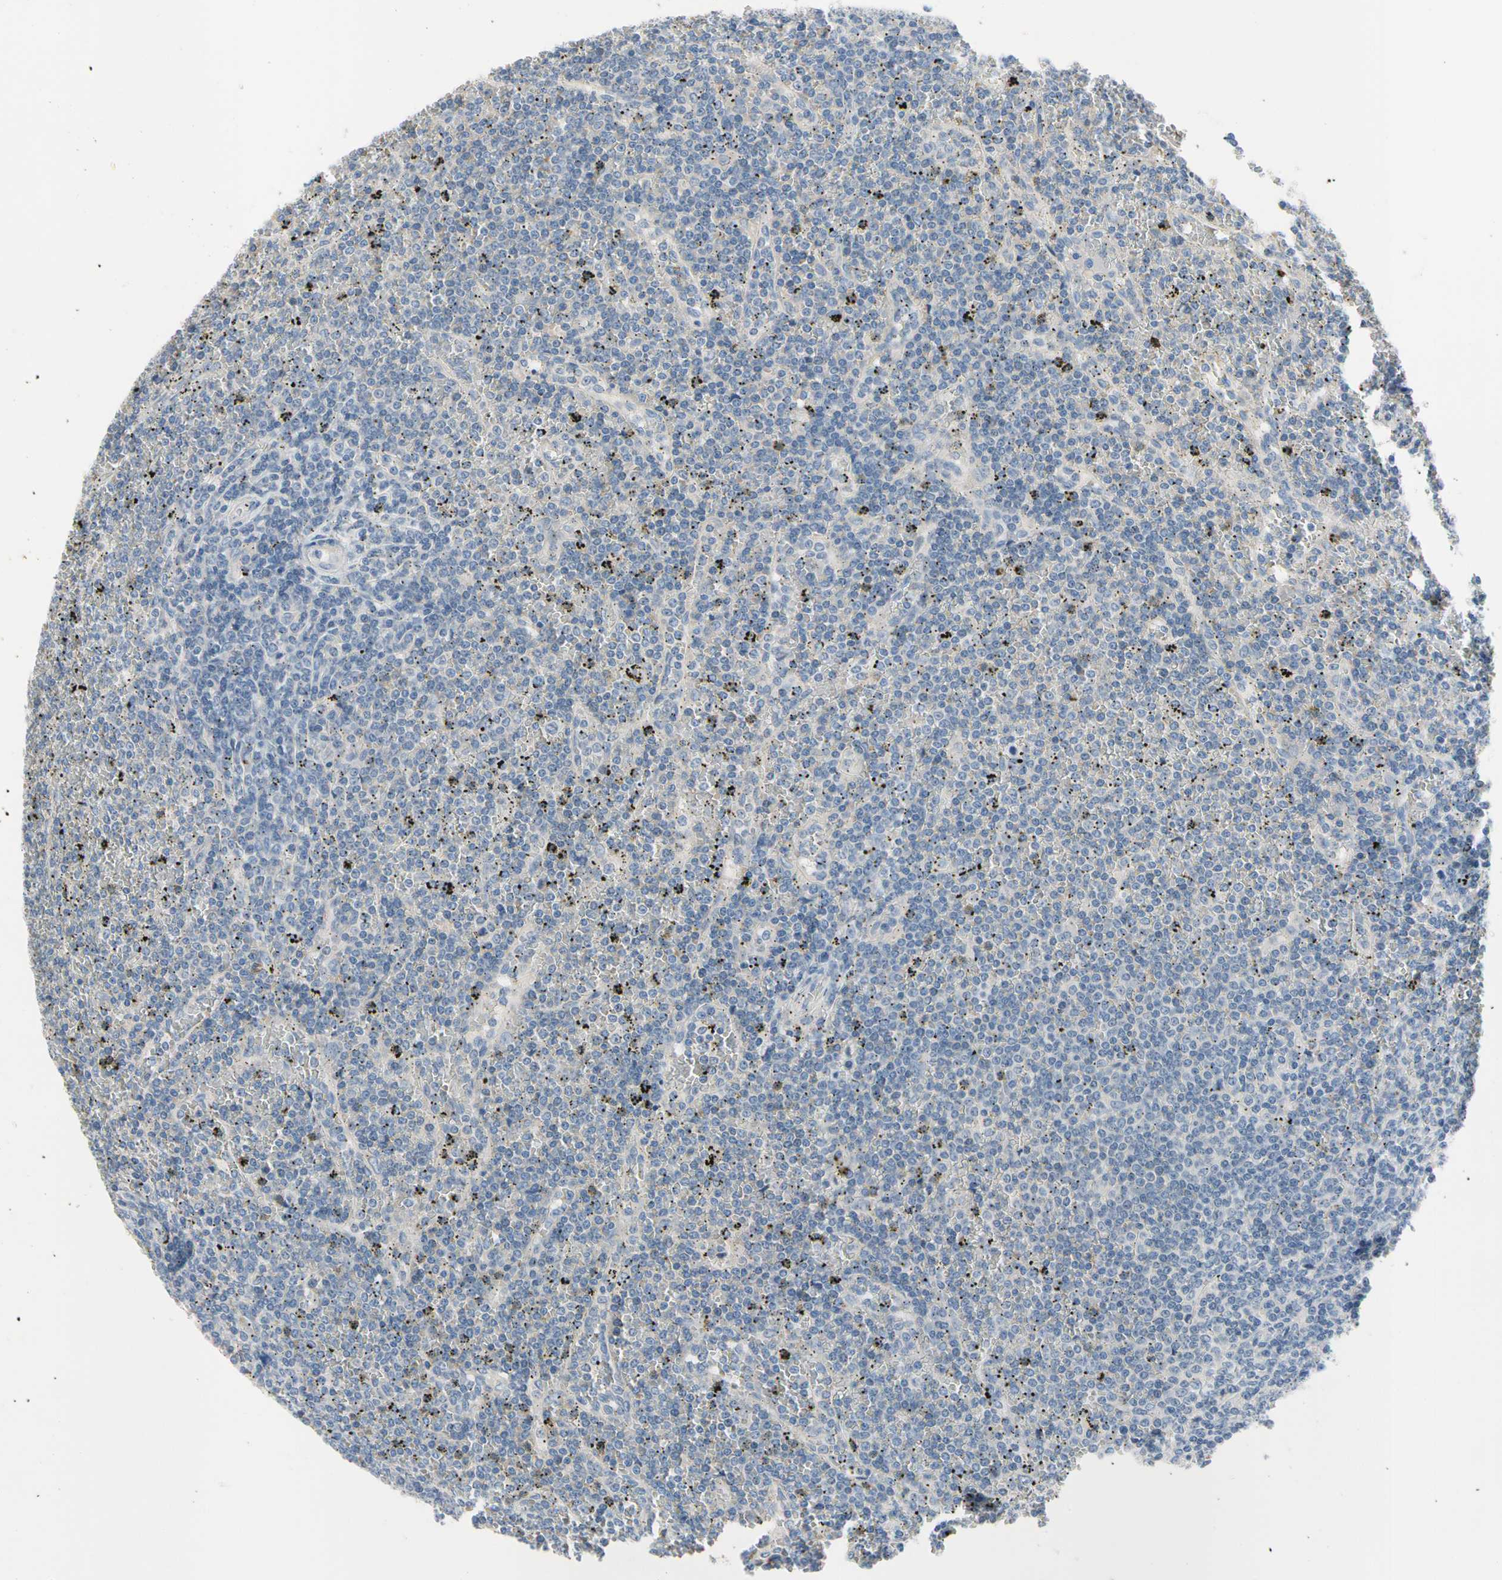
{"staining": {"intensity": "negative", "quantity": "none", "location": "none"}, "tissue": "lymphoma", "cell_type": "Tumor cells", "image_type": "cancer", "snomed": [{"axis": "morphology", "description": "Malignant lymphoma, non-Hodgkin's type, Low grade"}, {"axis": "topography", "description": "Spleen"}], "caption": "Lymphoma stained for a protein using immunohistochemistry displays no expression tumor cells.", "gene": "MARK1", "patient": {"sex": "female", "age": 19}}